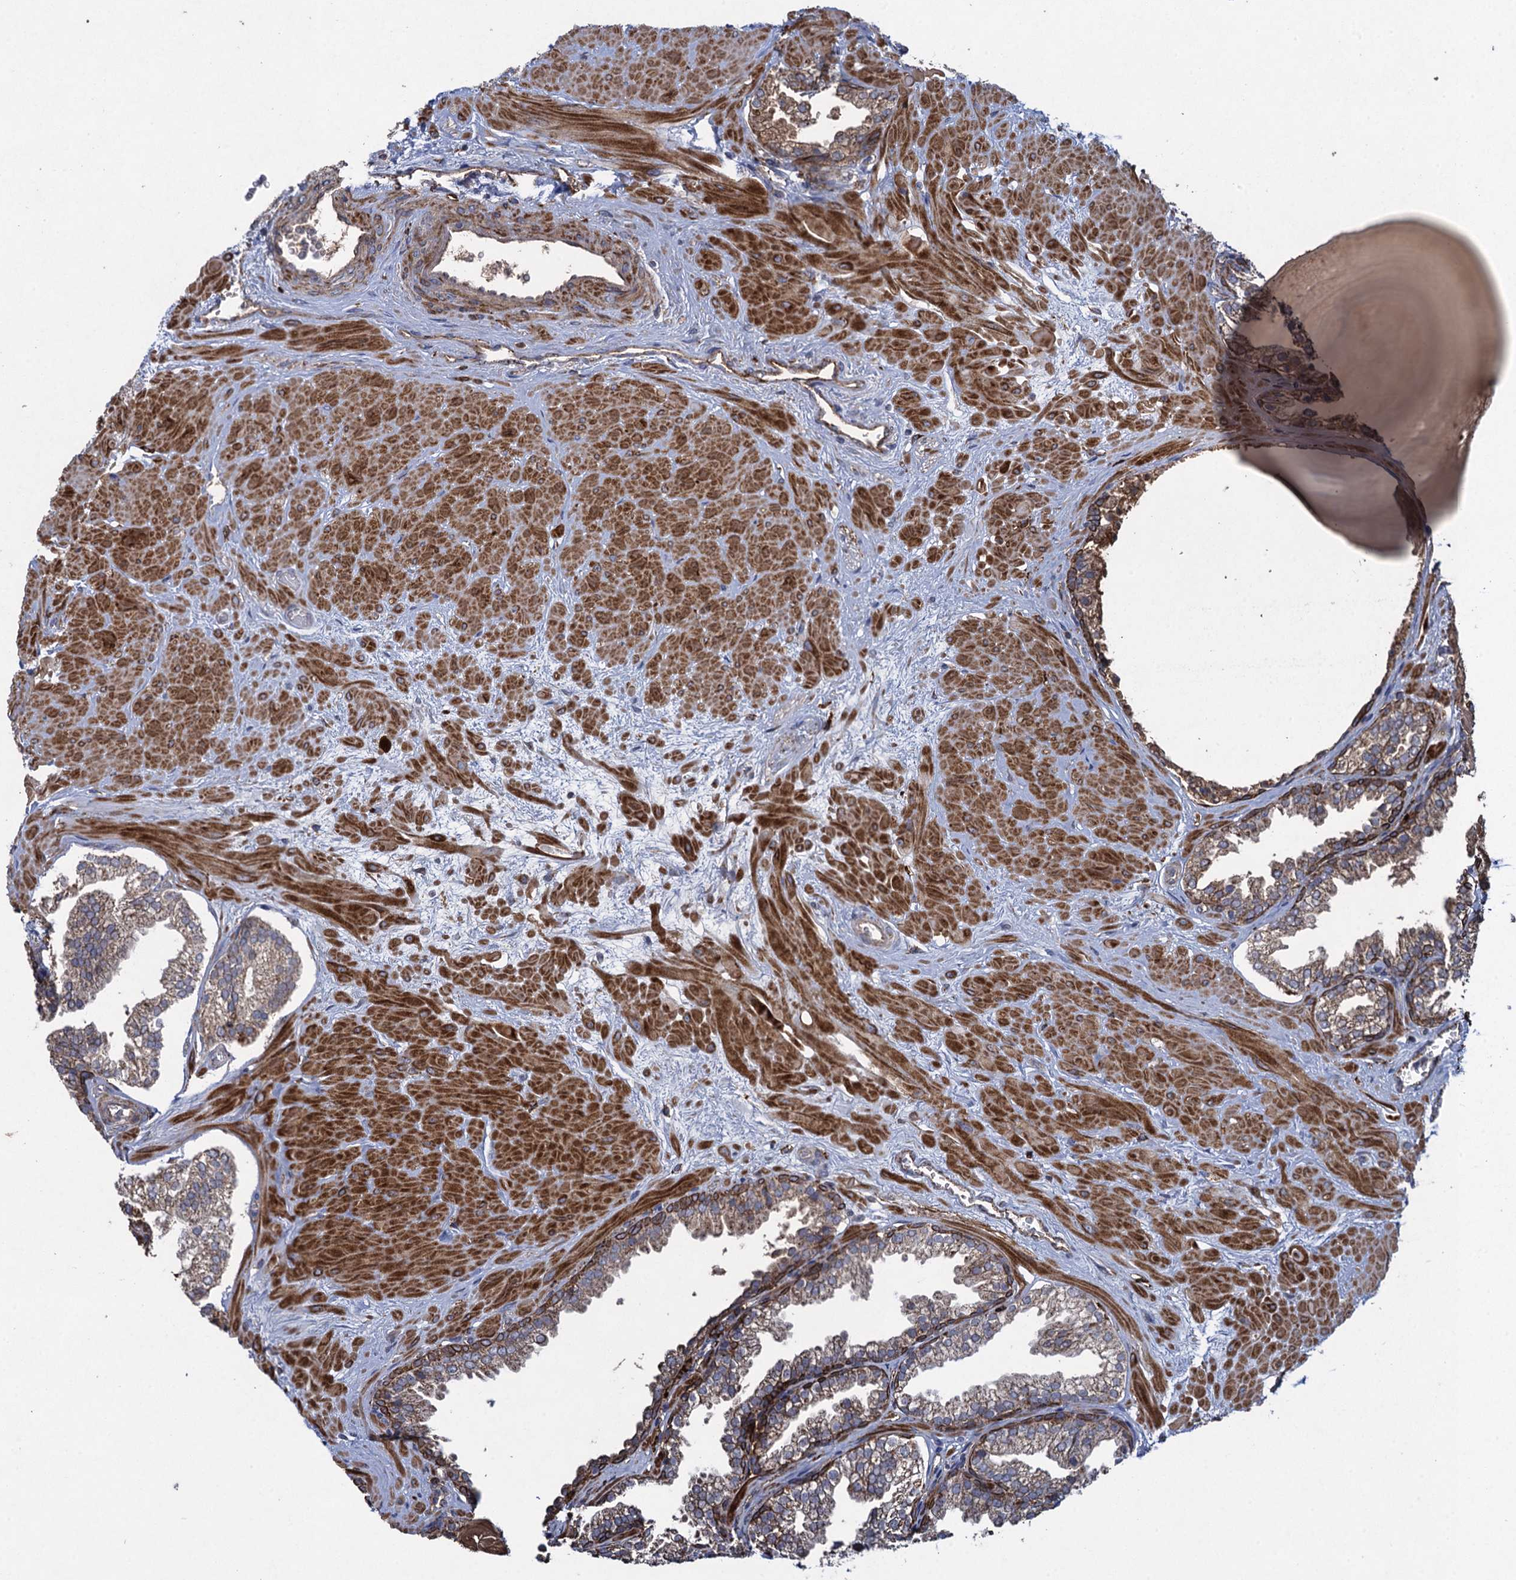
{"staining": {"intensity": "moderate", "quantity": "25%-75%", "location": "cytoplasmic/membranous"}, "tissue": "prostate", "cell_type": "Glandular cells", "image_type": "normal", "snomed": [{"axis": "morphology", "description": "Normal tissue, NOS"}, {"axis": "topography", "description": "Prostate"}], "caption": "A high-resolution photomicrograph shows immunohistochemistry (IHC) staining of benign prostate, which reveals moderate cytoplasmic/membranous expression in approximately 25%-75% of glandular cells.", "gene": "TXNDC11", "patient": {"sex": "male", "age": 48}}